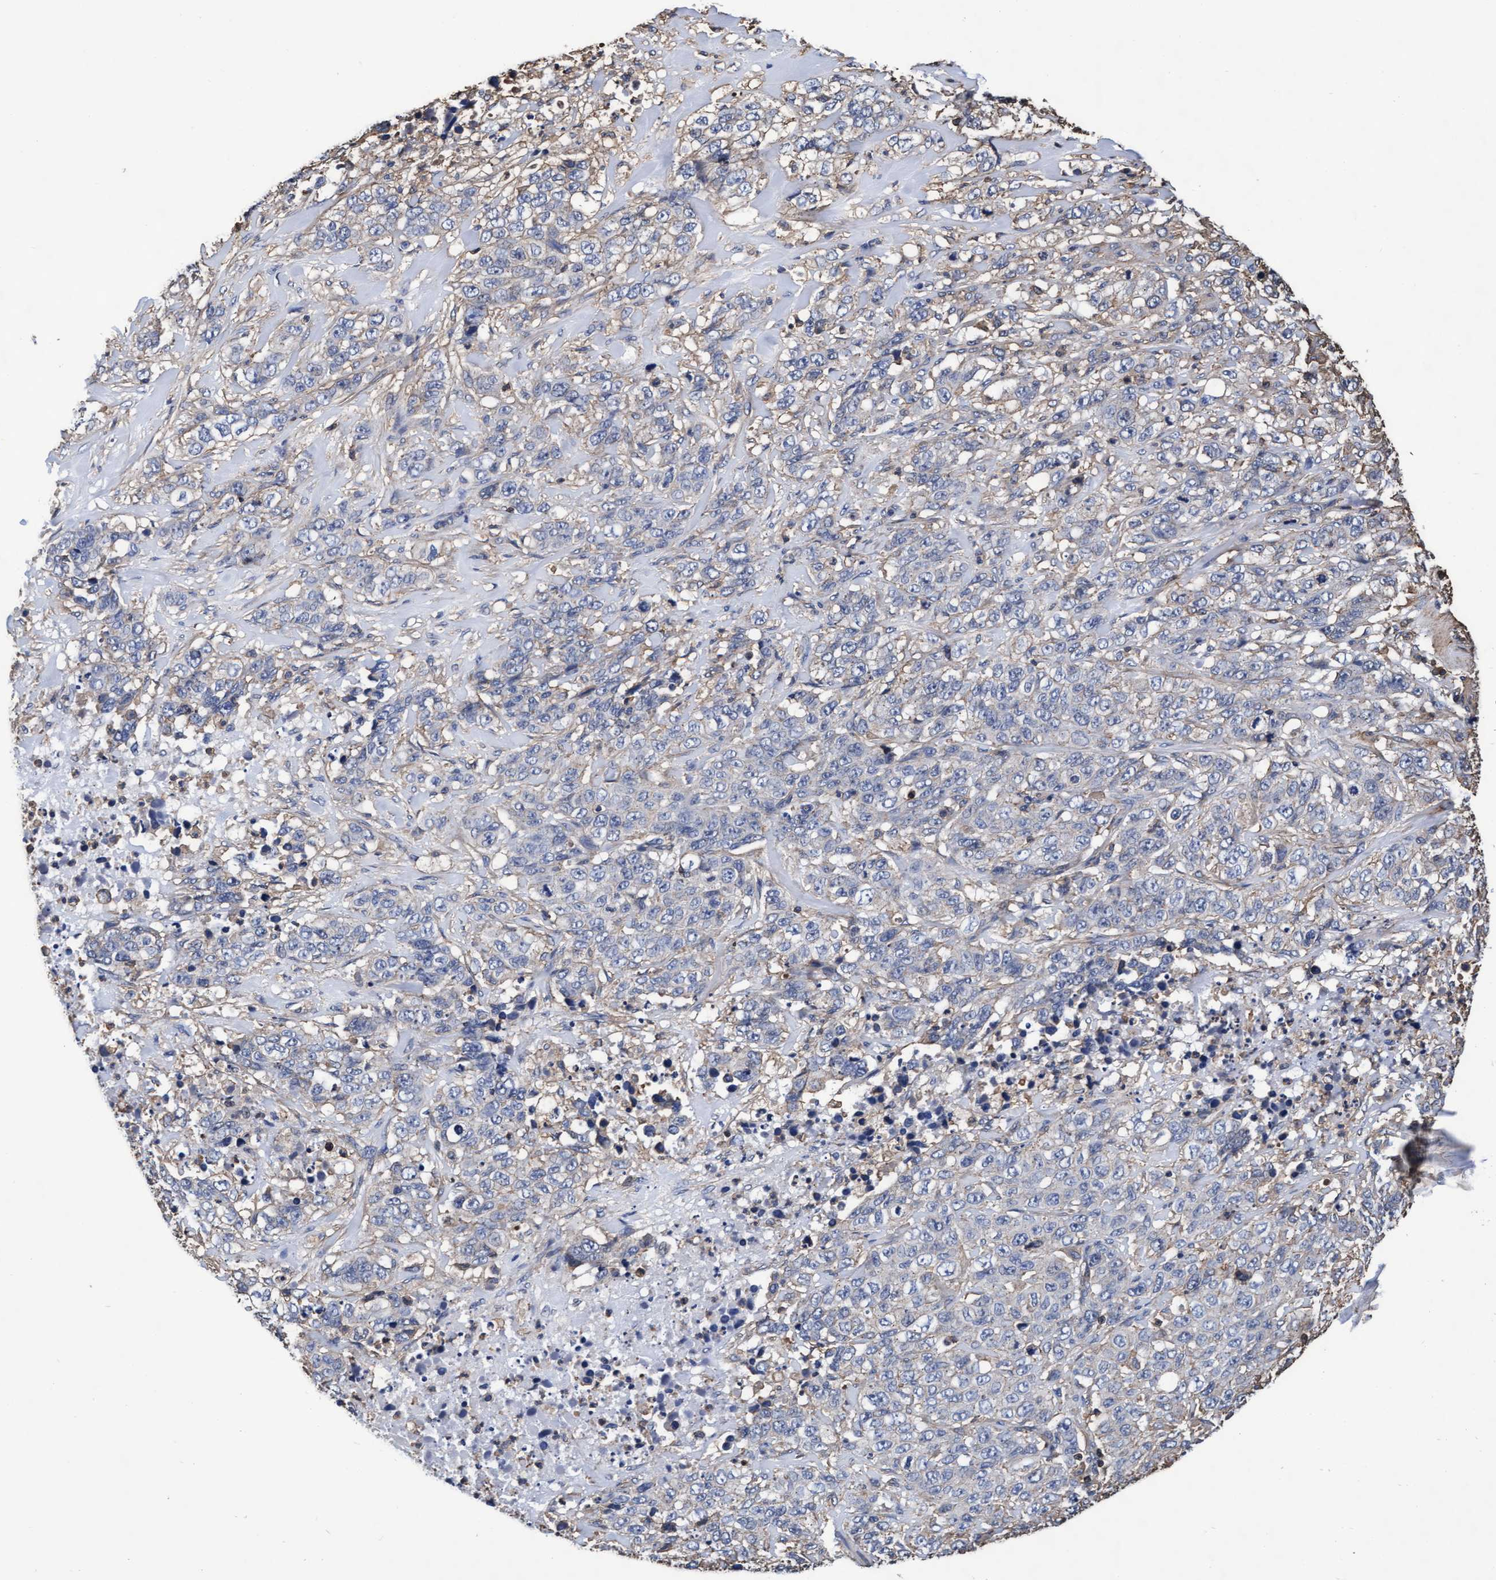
{"staining": {"intensity": "negative", "quantity": "none", "location": "none"}, "tissue": "stomach cancer", "cell_type": "Tumor cells", "image_type": "cancer", "snomed": [{"axis": "morphology", "description": "Adenocarcinoma, NOS"}, {"axis": "topography", "description": "Stomach"}], "caption": "A histopathology image of human stomach cancer (adenocarcinoma) is negative for staining in tumor cells.", "gene": "GRHPR", "patient": {"sex": "male", "age": 48}}